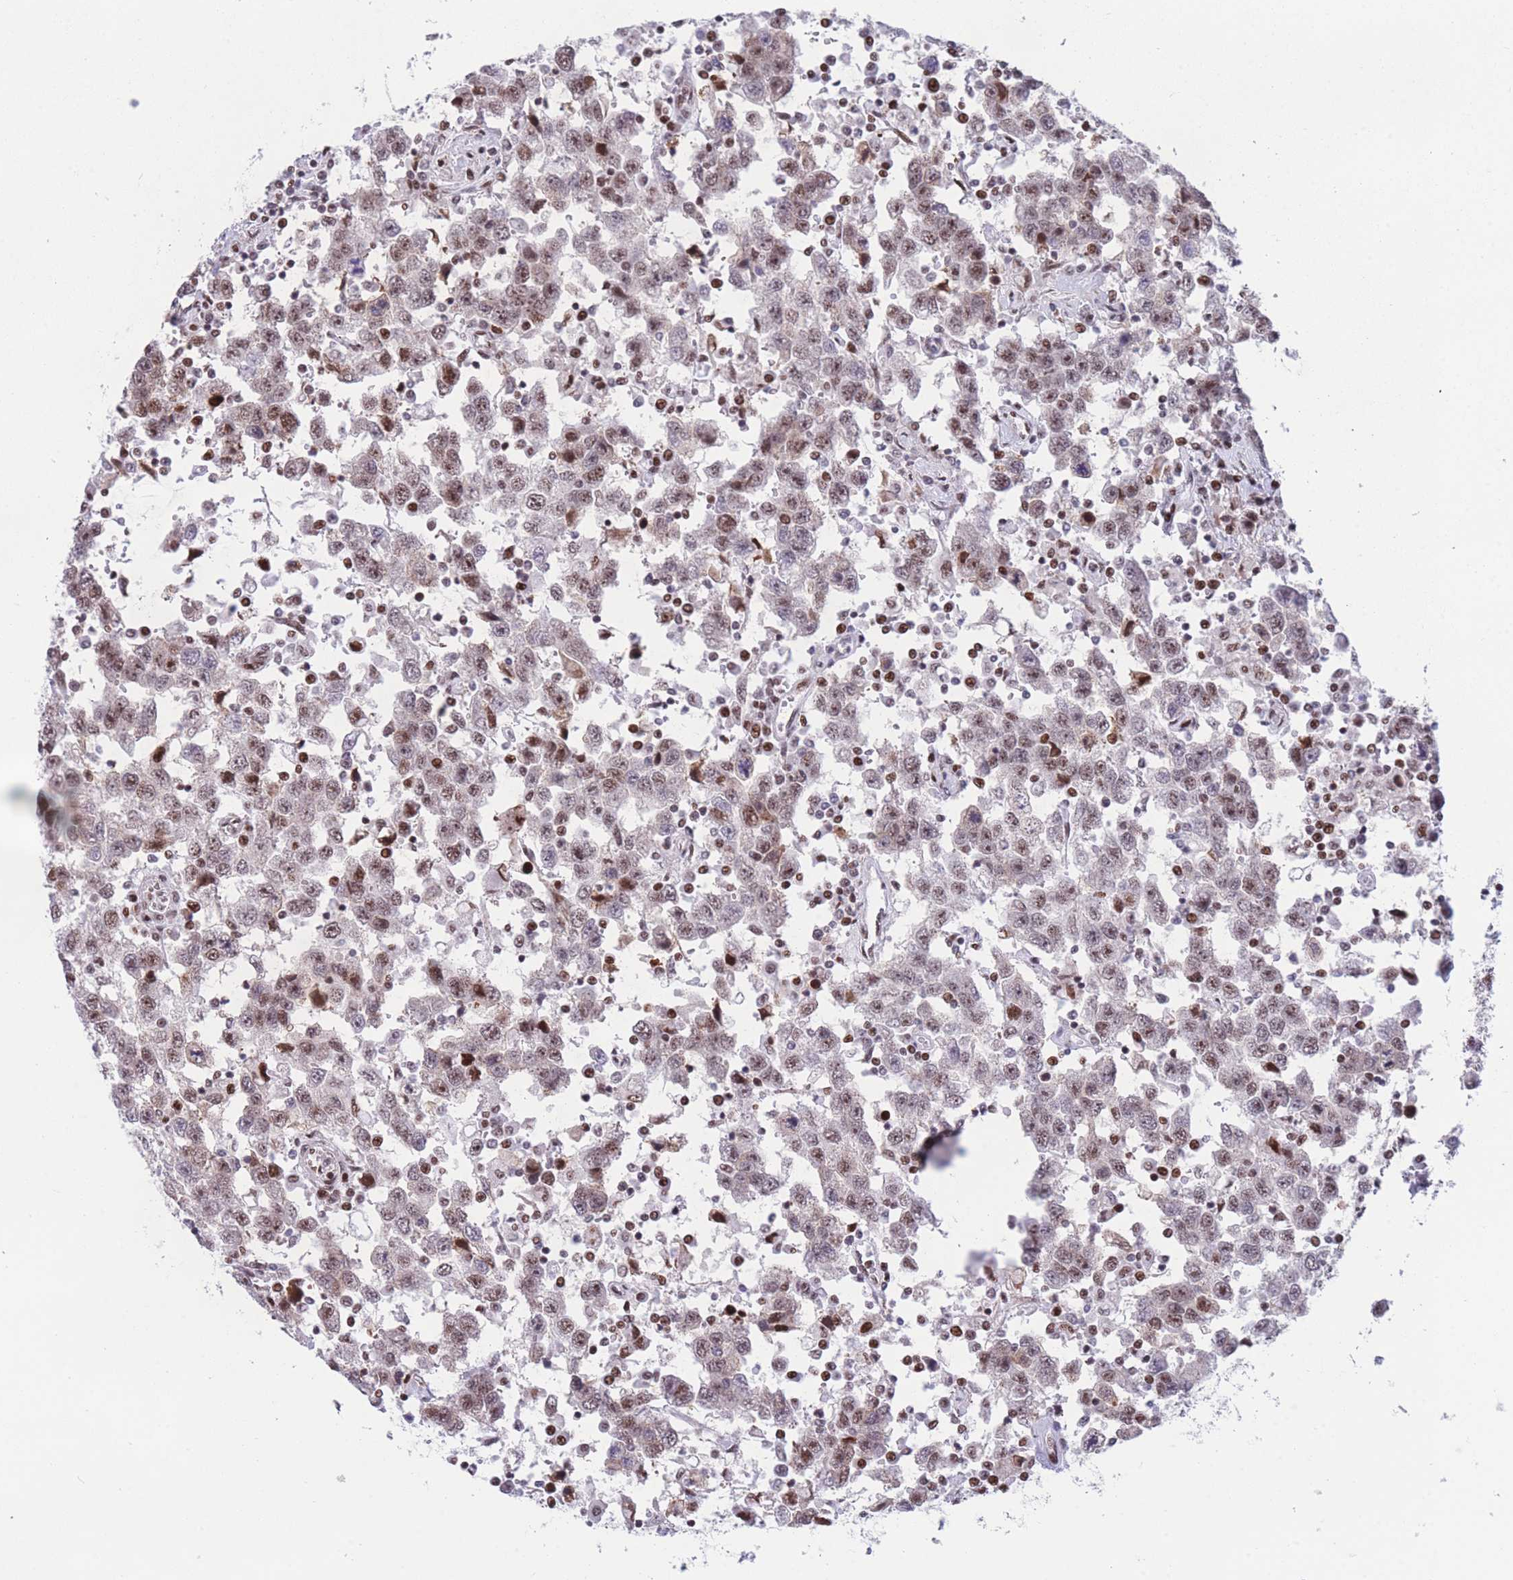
{"staining": {"intensity": "moderate", "quantity": ">75%", "location": "nuclear"}, "tissue": "testis cancer", "cell_type": "Tumor cells", "image_type": "cancer", "snomed": [{"axis": "morphology", "description": "Seminoma, NOS"}, {"axis": "topography", "description": "Testis"}], "caption": "Tumor cells show moderate nuclear staining in approximately >75% of cells in testis cancer (seminoma).", "gene": "DNAJC3", "patient": {"sex": "male", "age": 41}}